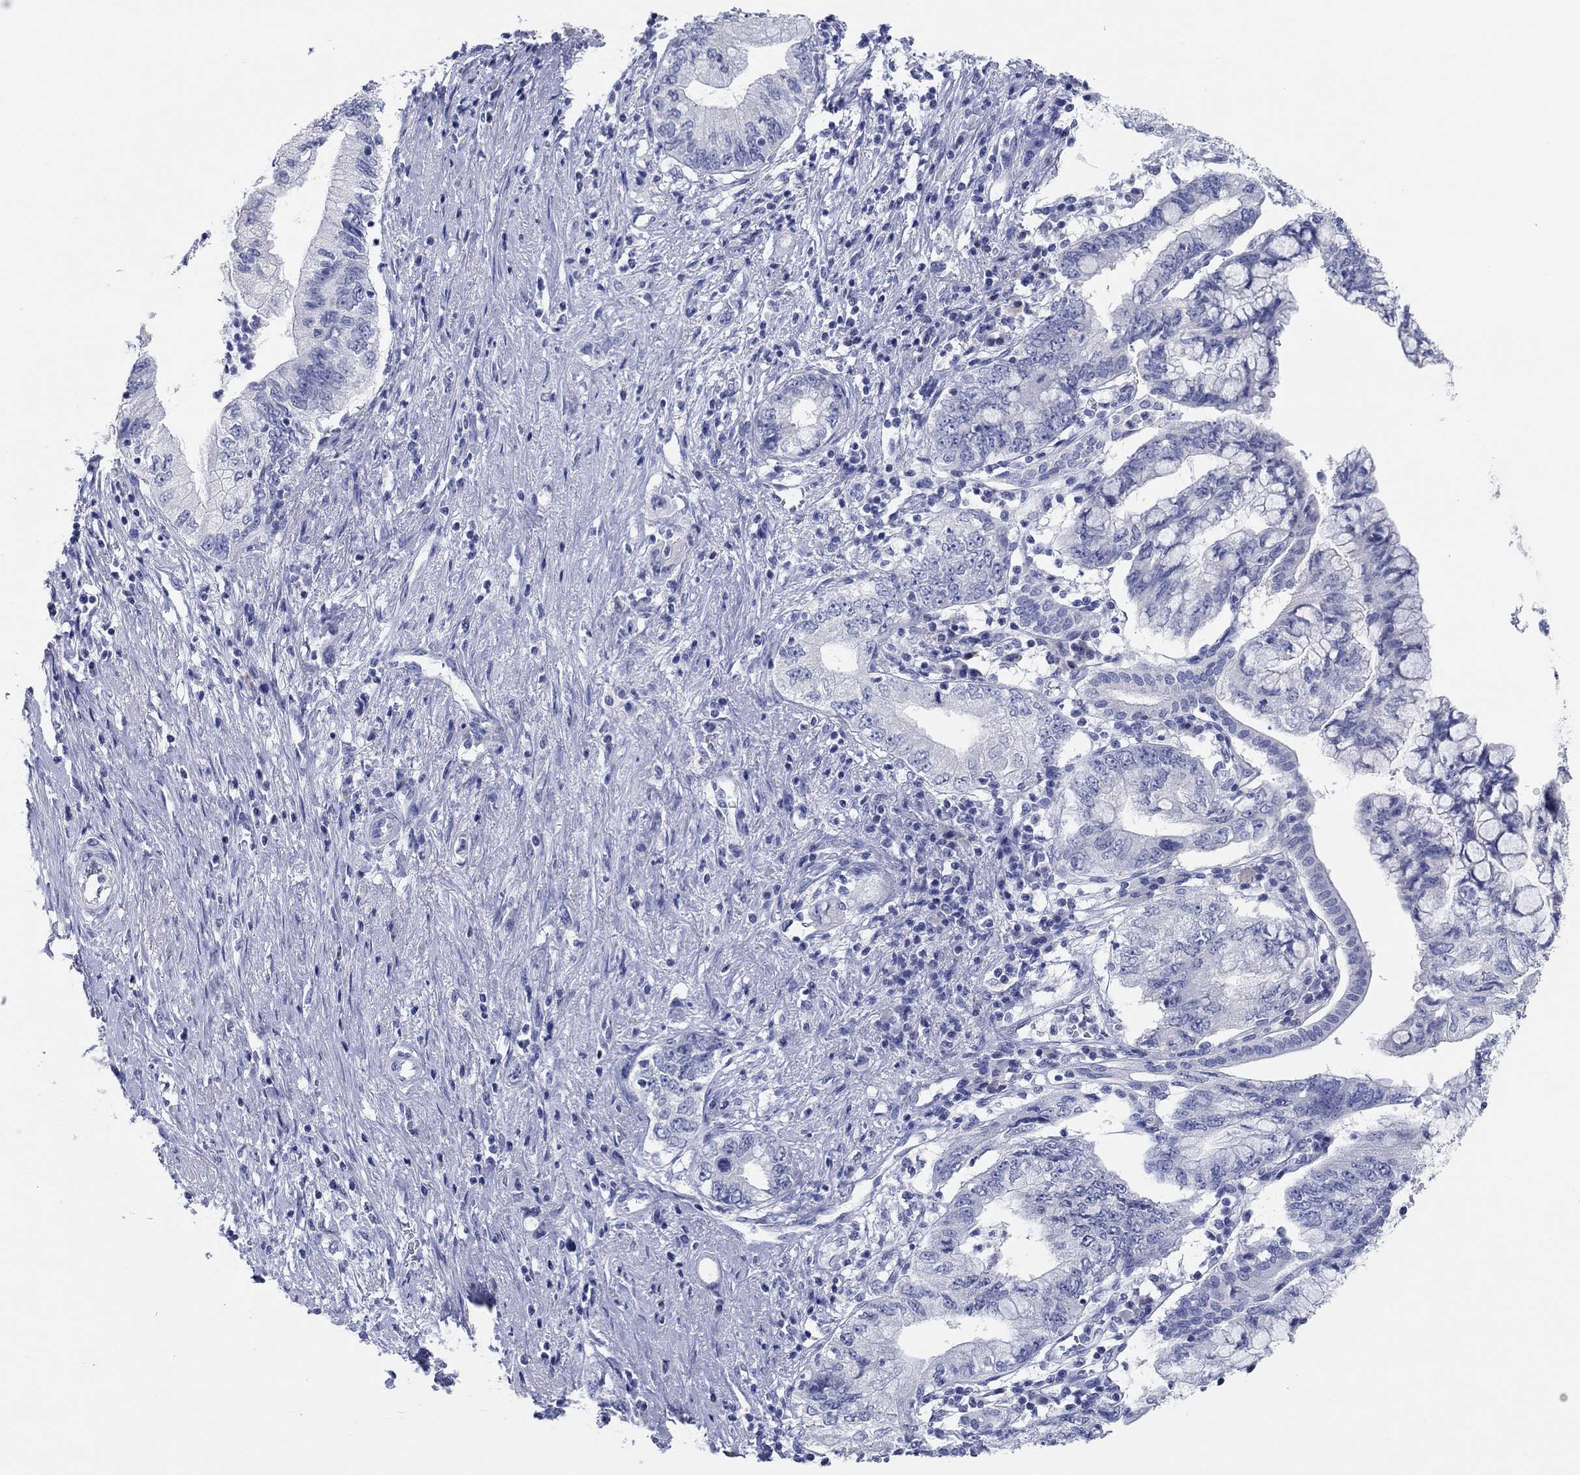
{"staining": {"intensity": "negative", "quantity": "none", "location": "none"}, "tissue": "pancreatic cancer", "cell_type": "Tumor cells", "image_type": "cancer", "snomed": [{"axis": "morphology", "description": "Adenocarcinoma, NOS"}, {"axis": "topography", "description": "Pancreas"}], "caption": "DAB (3,3'-diaminobenzidine) immunohistochemical staining of pancreatic cancer shows no significant positivity in tumor cells.", "gene": "POU5F1", "patient": {"sex": "female", "age": 73}}